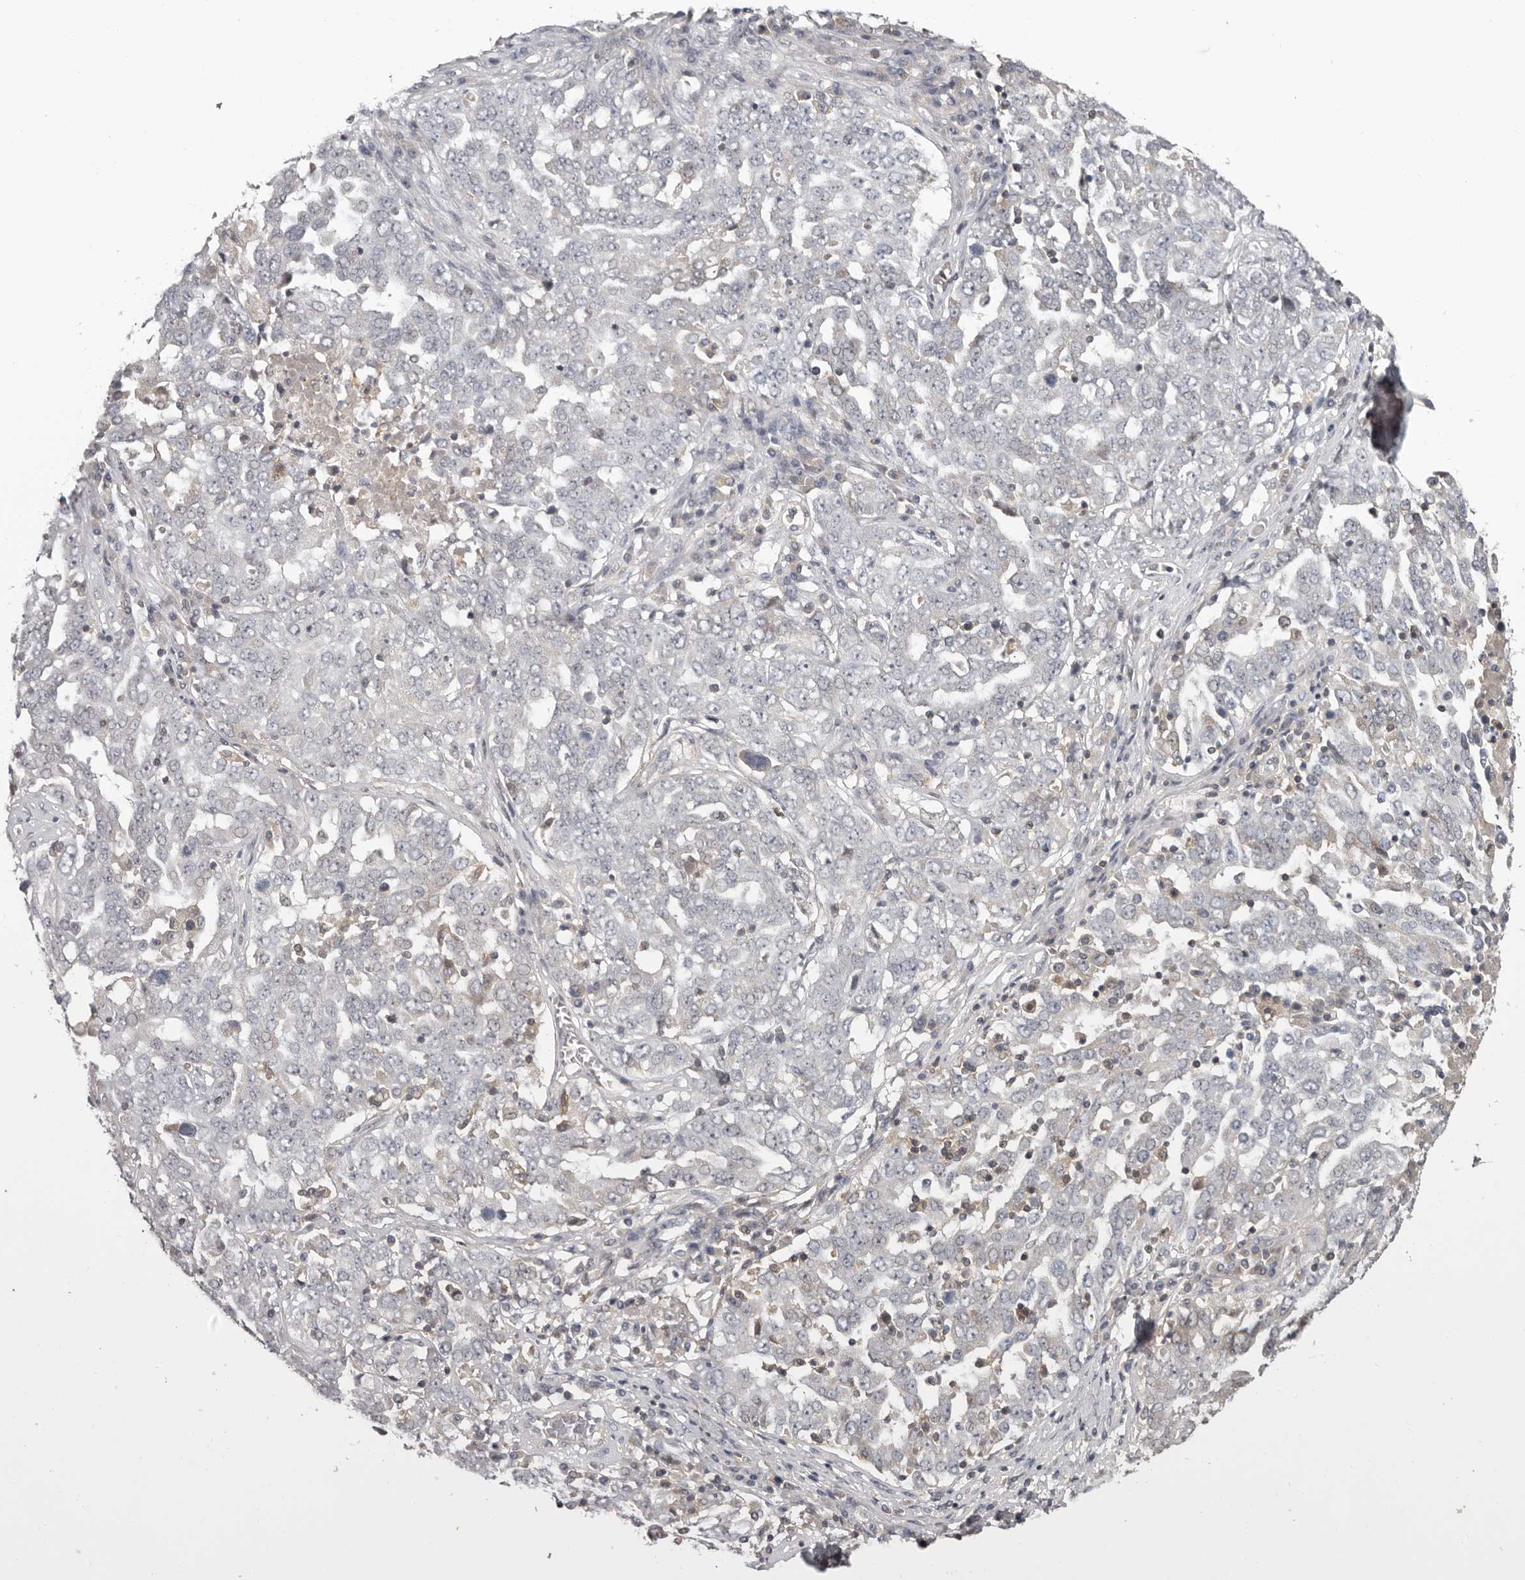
{"staining": {"intensity": "negative", "quantity": "none", "location": "none"}, "tissue": "ovarian cancer", "cell_type": "Tumor cells", "image_type": "cancer", "snomed": [{"axis": "morphology", "description": "Carcinoma, endometroid"}, {"axis": "topography", "description": "Ovary"}], "caption": "Tumor cells are negative for brown protein staining in endometroid carcinoma (ovarian). (Brightfield microscopy of DAB (3,3'-diaminobenzidine) immunohistochemistry at high magnification).", "gene": "ANKRD44", "patient": {"sex": "female", "age": 62}}